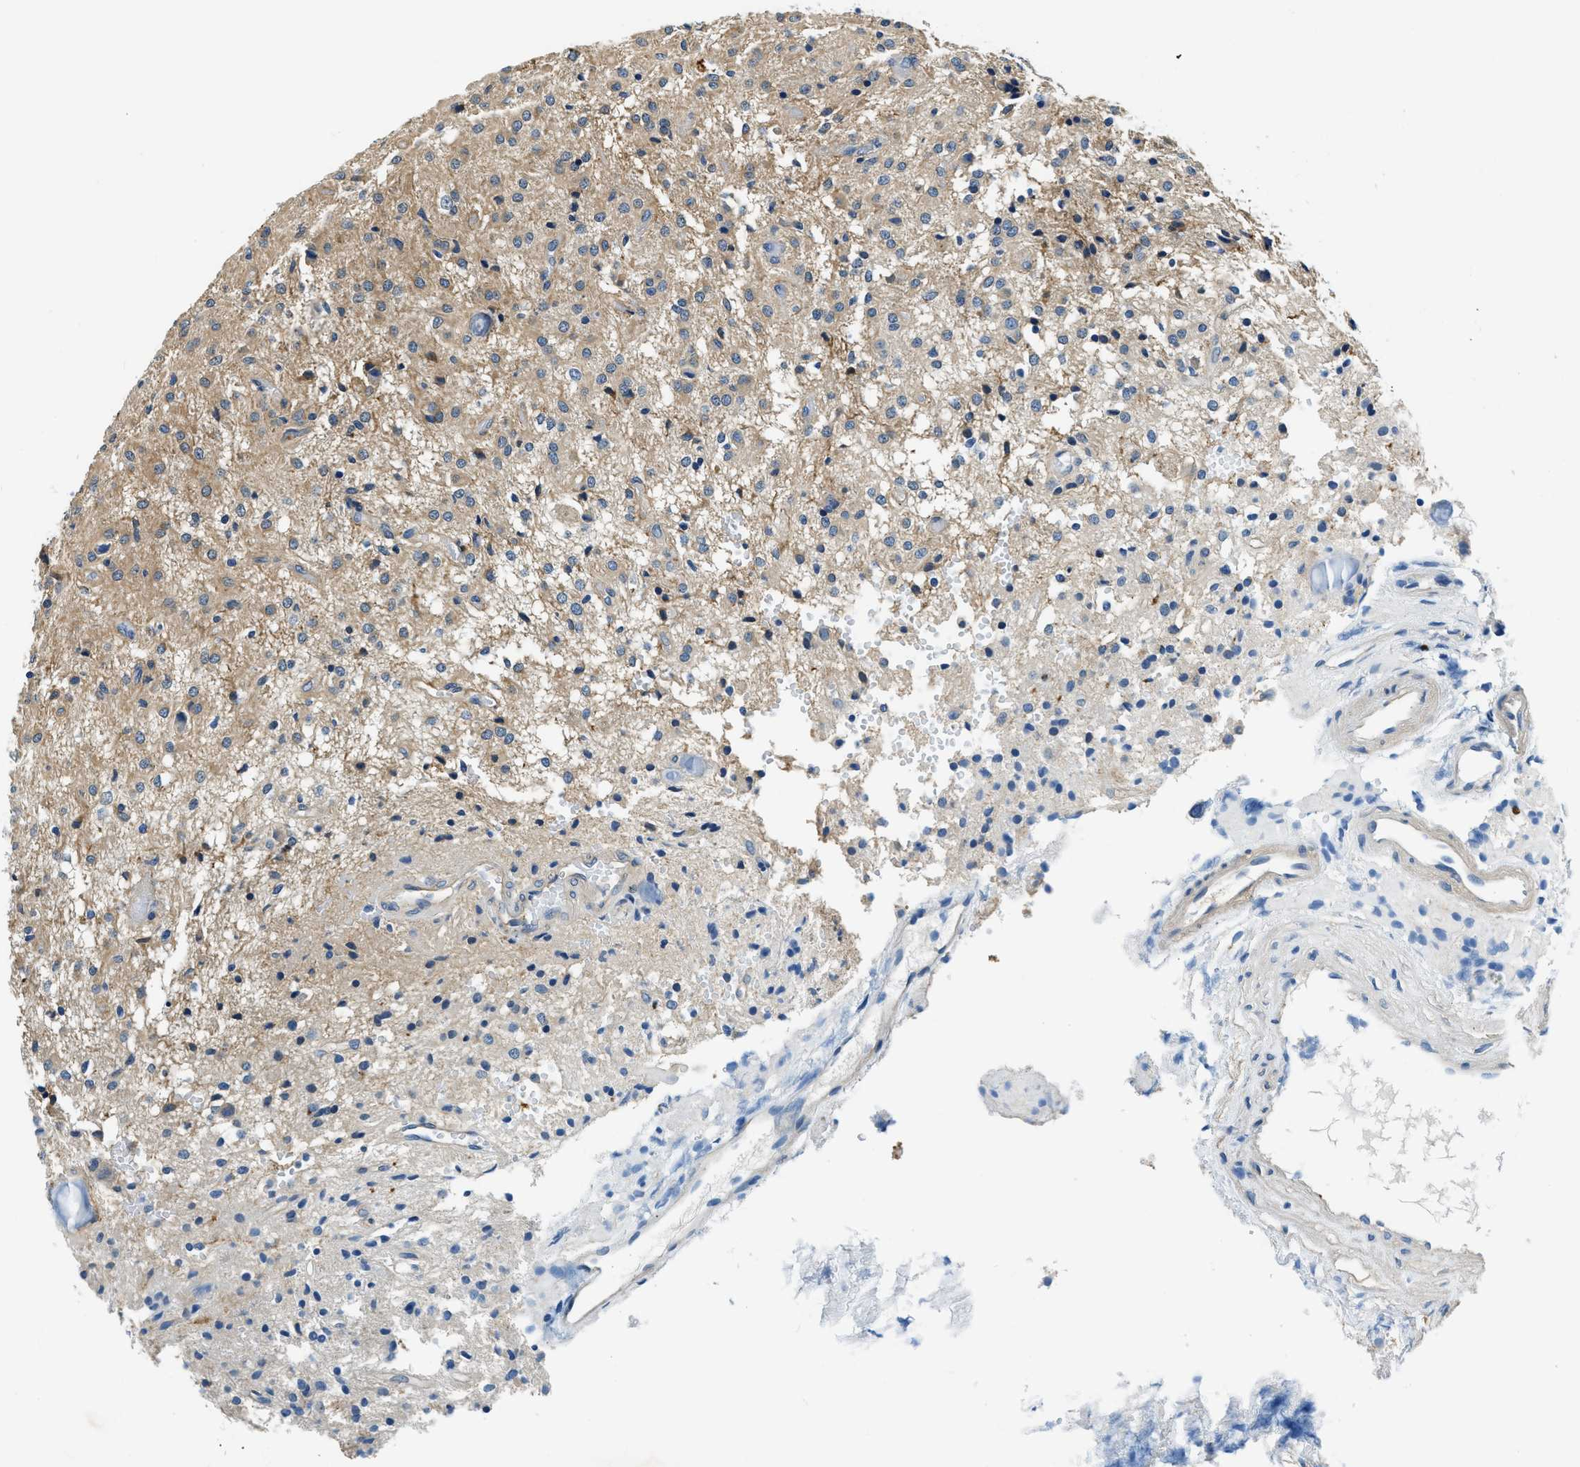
{"staining": {"intensity": "weak", "quantity": "<25%", "location": "cytoplasmic/membranous"}, "tissue": "glioma", "cell_type": "Tumor cells", "image_type": "cancer", "snomed": [{"axis": "morphology", "description": "Glioma, malignant, High grade"}, {"axis": "topography", "description": "Brain"}], "caption": "Tumor cells show no significant protein staining in glioma.", "gene": "TWF1", "patient": {"sex": "female", "age": 59}}